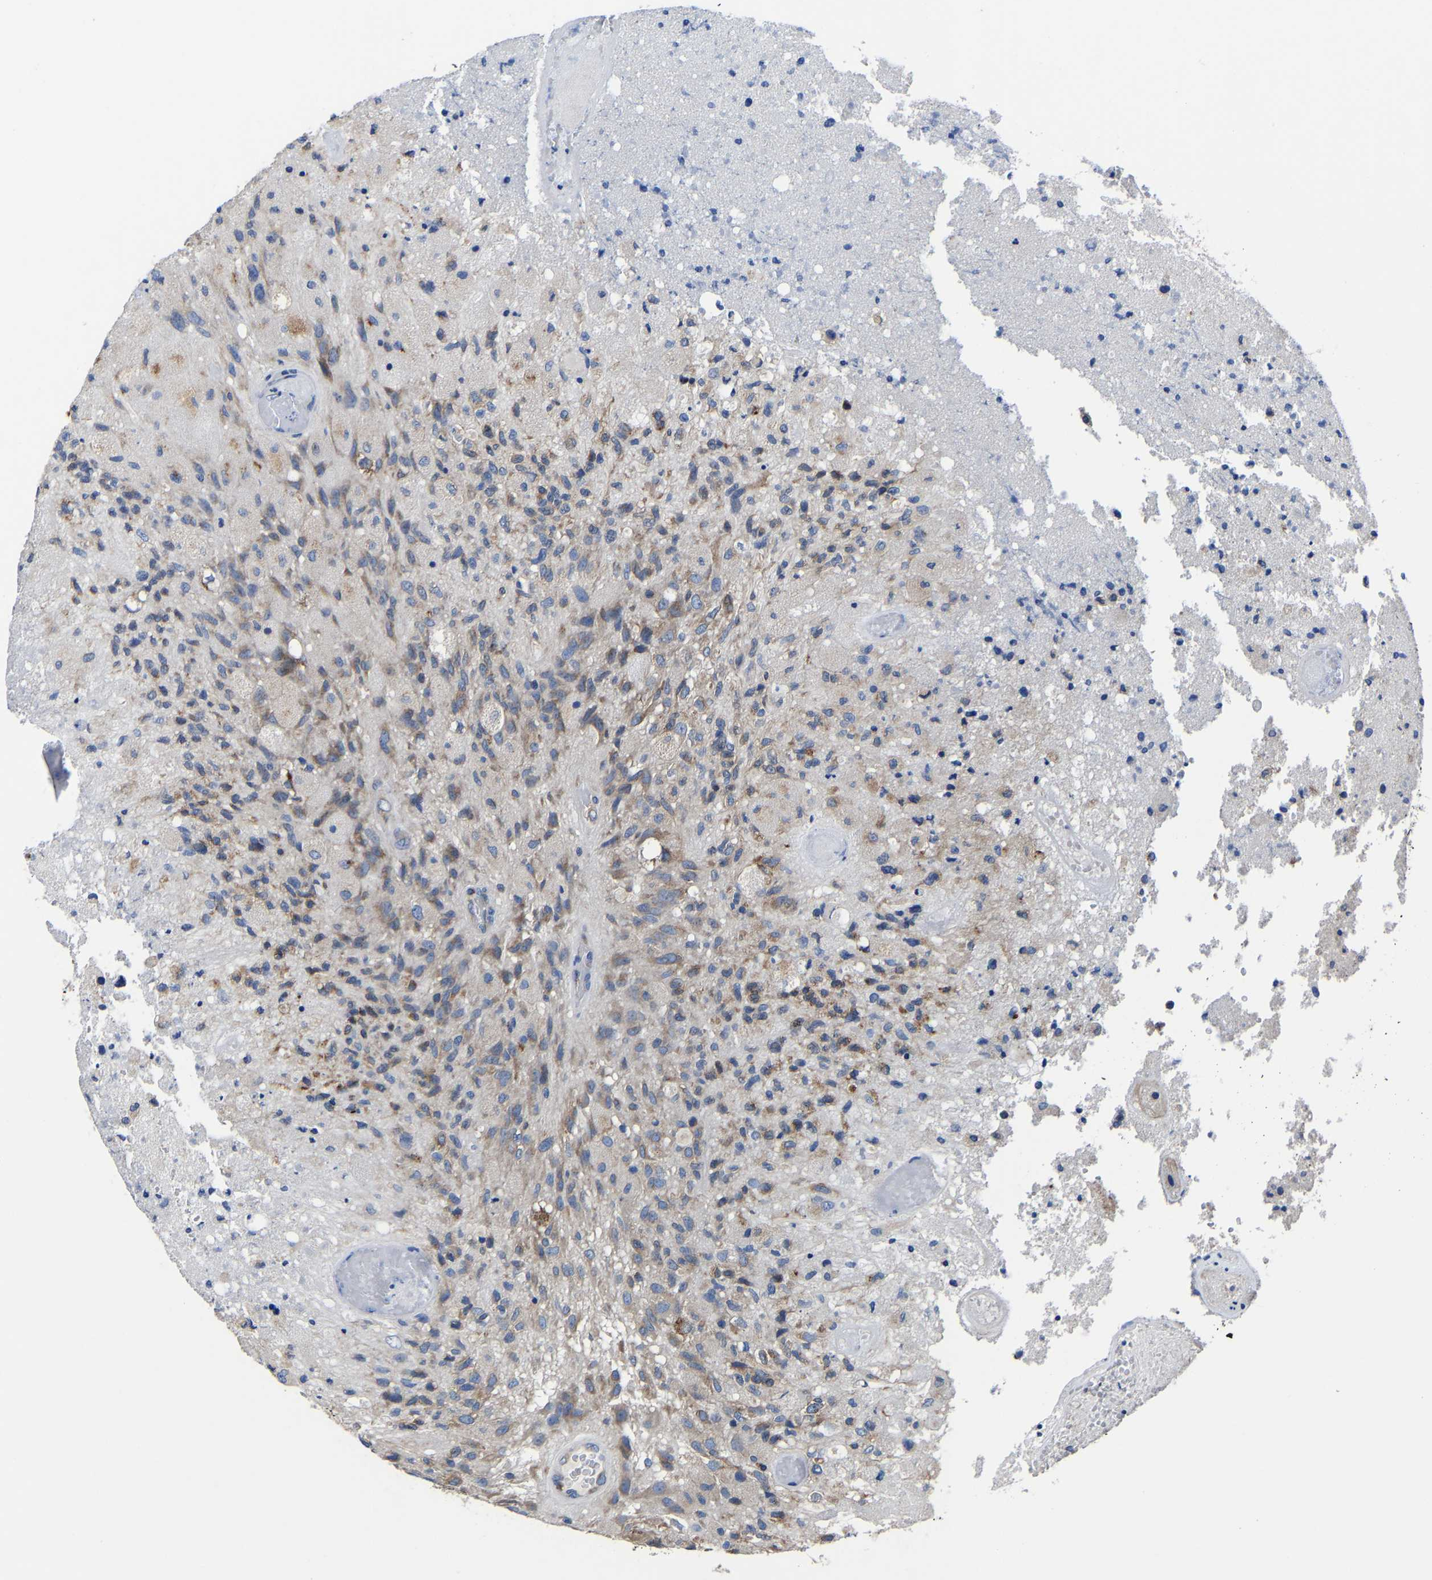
{"staining": {"intensity": "moderate", "quantity": "<25%", "location": "cytoplasmic/membranous"}, "tissue": "glioma", "cell_type": "Tumor cells", "image_type": "cancer", "snomed": [{"axis": "morphology", "description": "Normal tissue, NOS"}, {"axis": "morphology", "description": "Glioma, malignant, High grade"}, {"axis": "topography", "description": "Cerebral cortex"}], "caption": "Moderate cytoplasmic/membranous protein expression is seen in approximately <25% of tumor cells in glioma.", "gene": "EBAG9", "patient": {"sex": "male", "age": 77}}